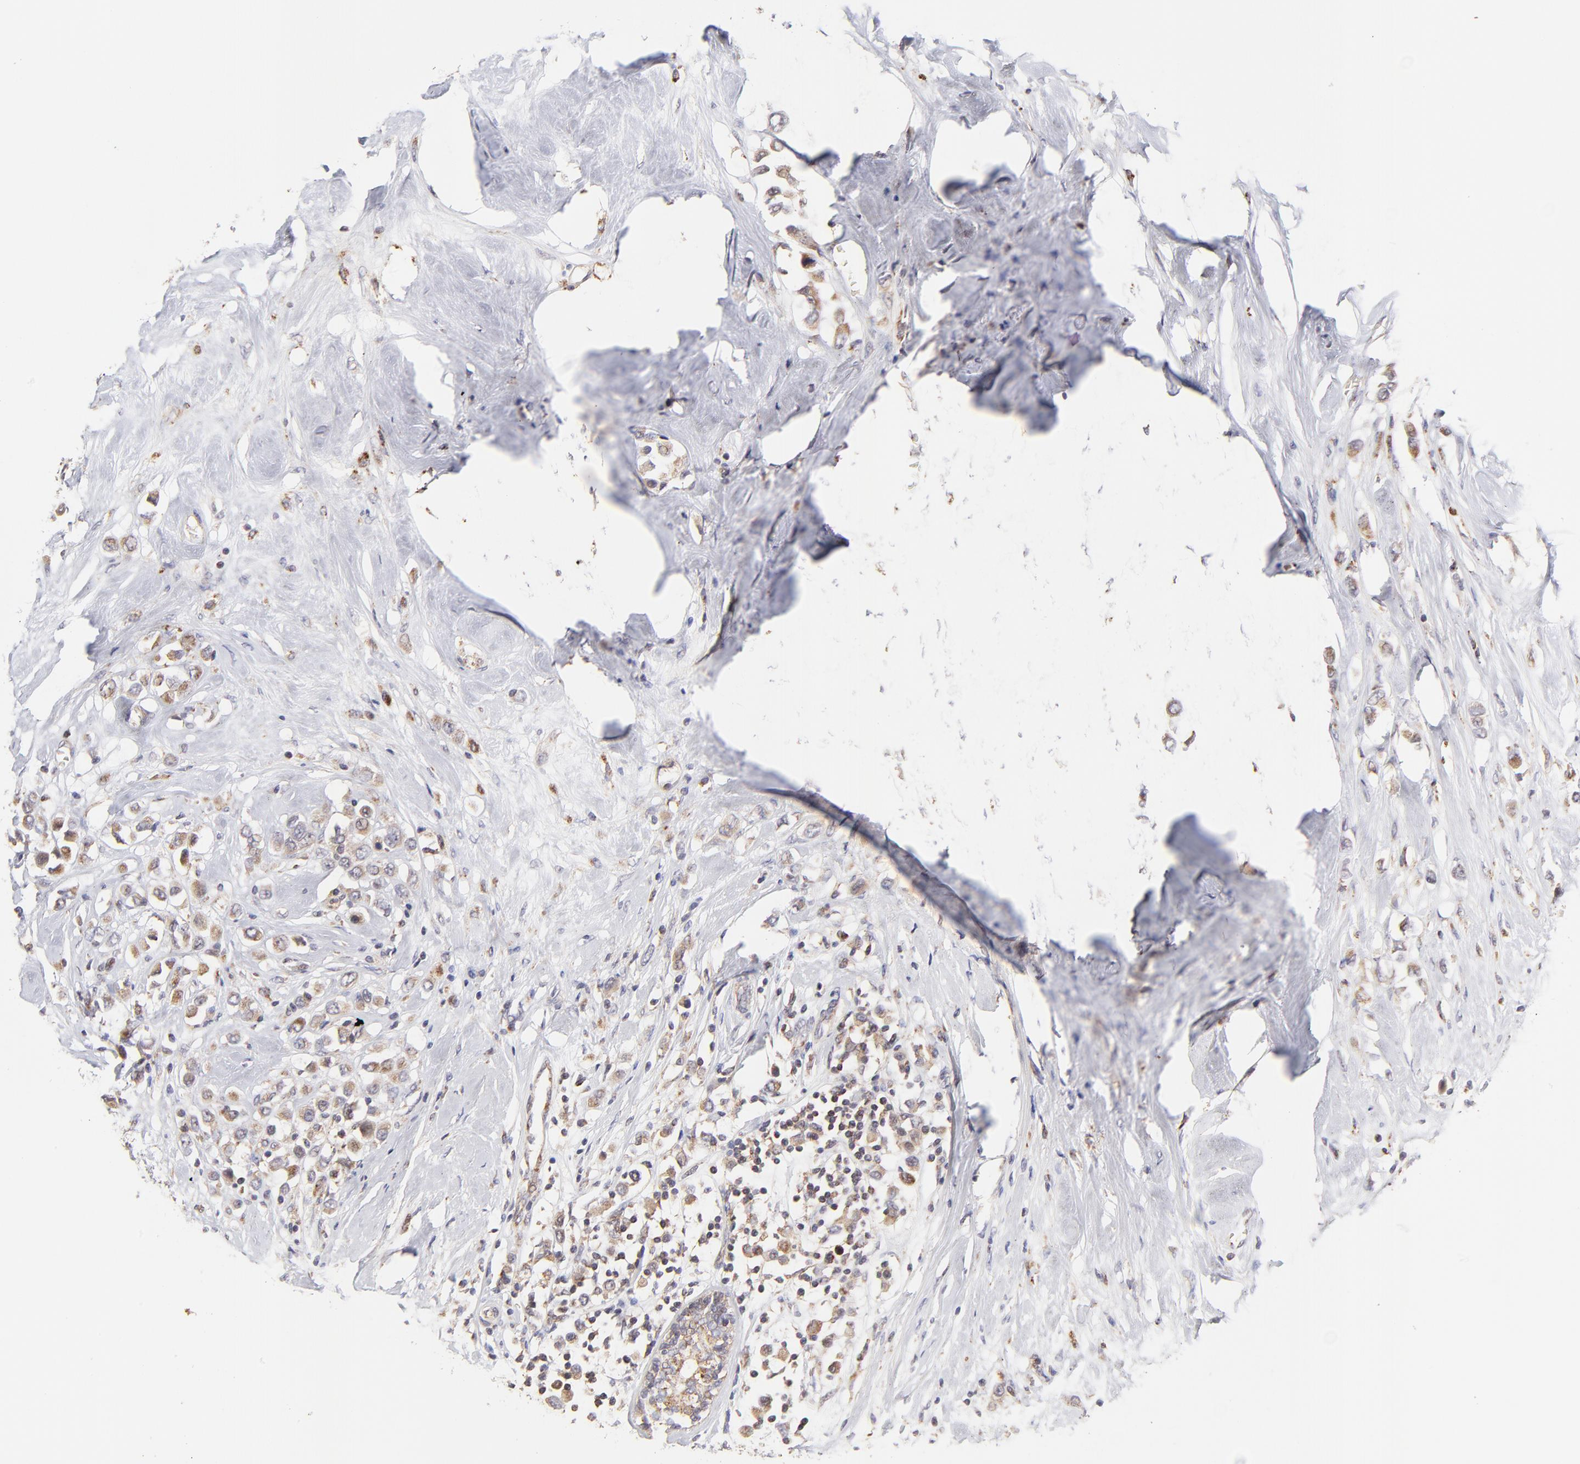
{"staining": {"intensity": "weak", "quantity": ">75%", "location": "cytoplasmic/membranous"}, "tissue": "breast cancer", "cell_type": "Tumor cells", "image_type": "cancer", "snomed": [{"axis": "morphology", "description": "Duct carcinoma"}, {"axis": "topography", "description": "Breast"}], "caption": "An image of human breast cancer stained for a protein reveals weak cytoplasmic/membranous brown staining in tumor cells. (DAB (3,3'-diaminobenzidine) = brown stain, brightfield microscopy at high magnification).", "gene": "MAP2K7", "patient": {"sex": "female", "age": 61}}